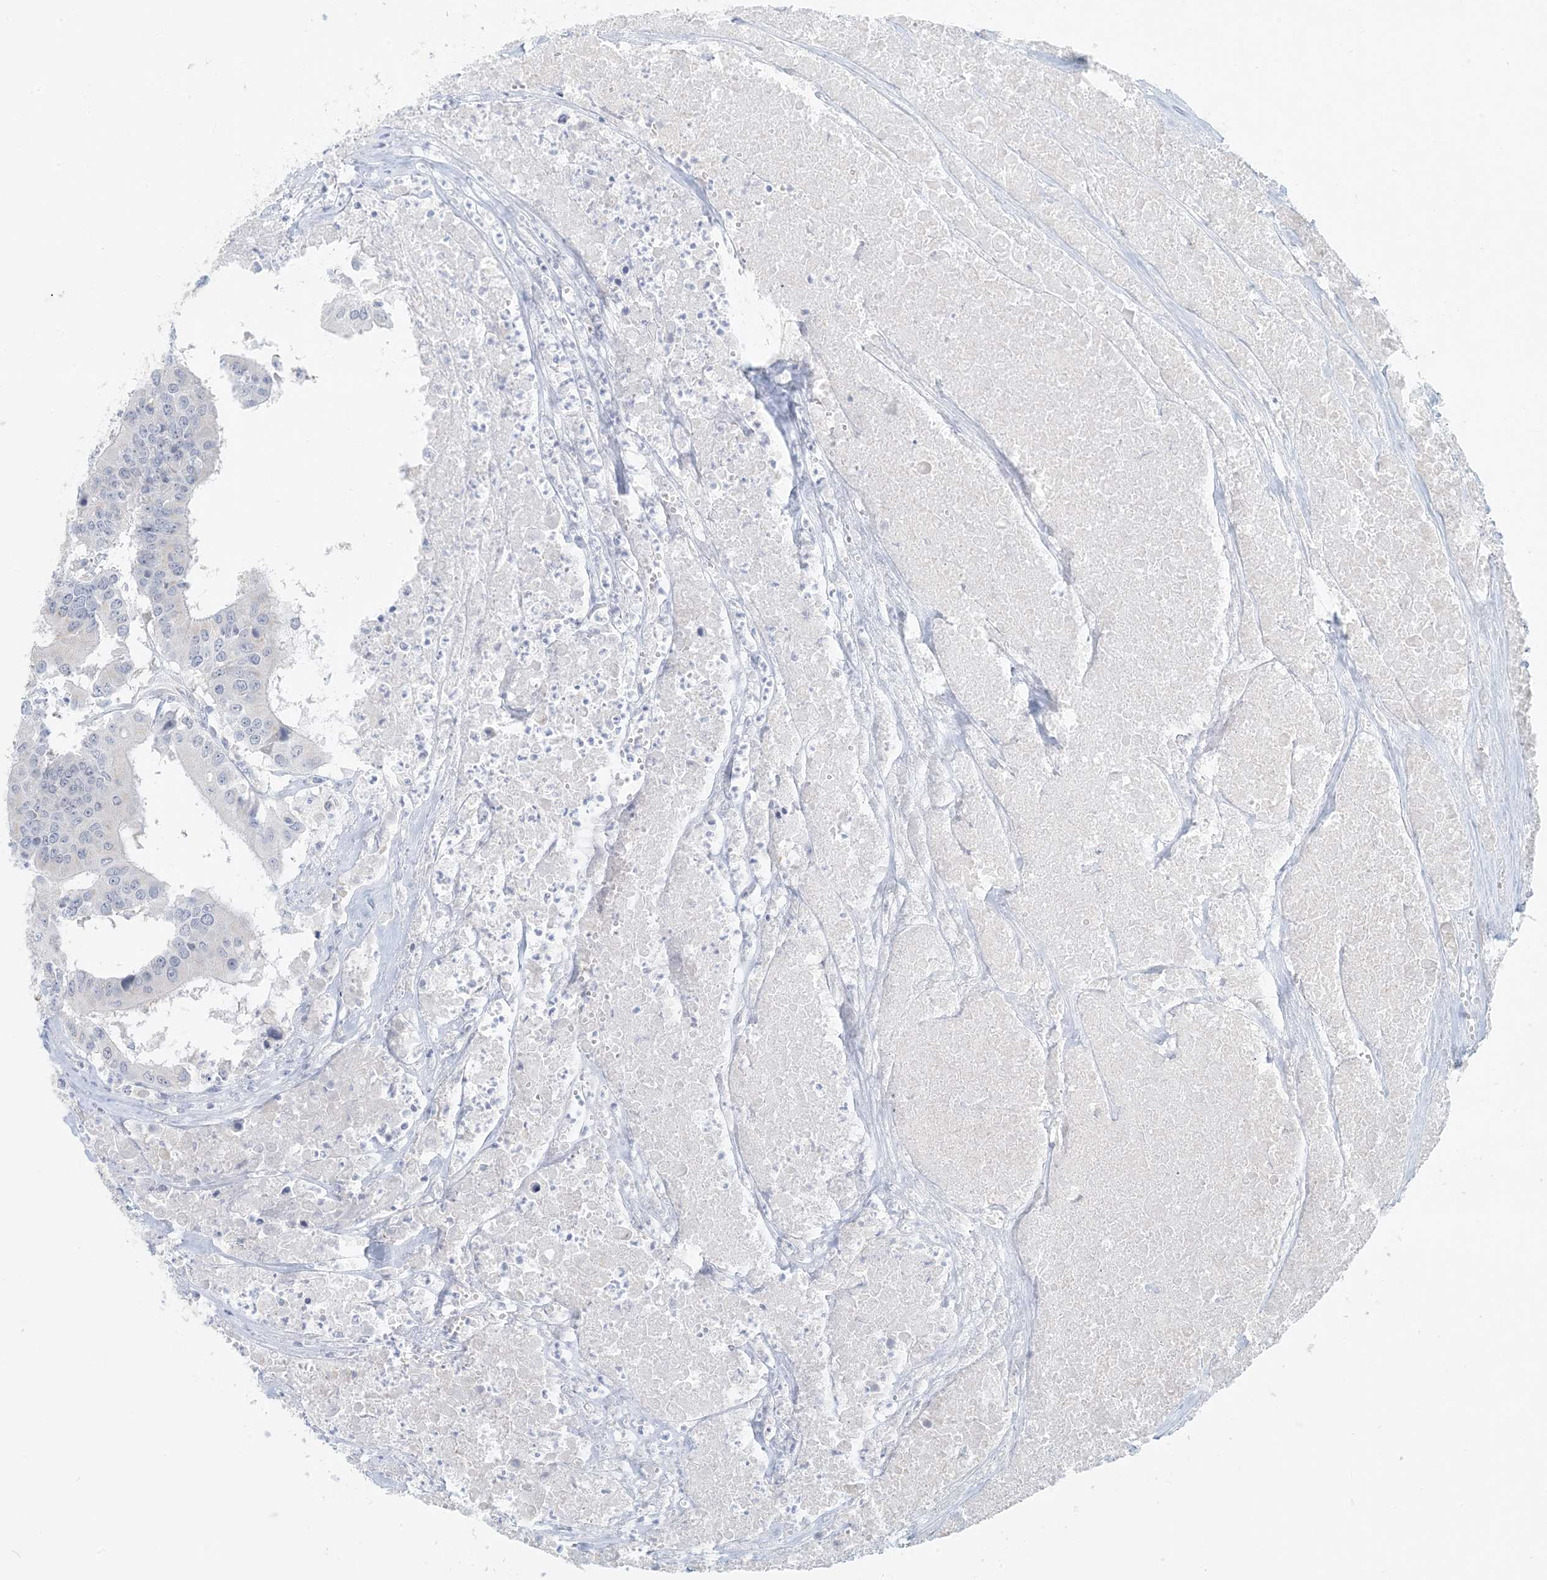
{"staining": {"intensity": "negative", "quantity": "none", "location": "none"}, "tissue": "colorectal cancer", "cell_type": "Tumor cells", "image_type": "cancer", "snomed": [{"axis": "morphology", "description": "Adenocarcinoma, NOS"}, {"axis": "topography", "description": "Colon"}], "caption": "The histopathology image demonstrates no staining of tumor cells in colorectal cancer.", "gene": "HACL1", "patient": {"sex": "male", "age": 77}}